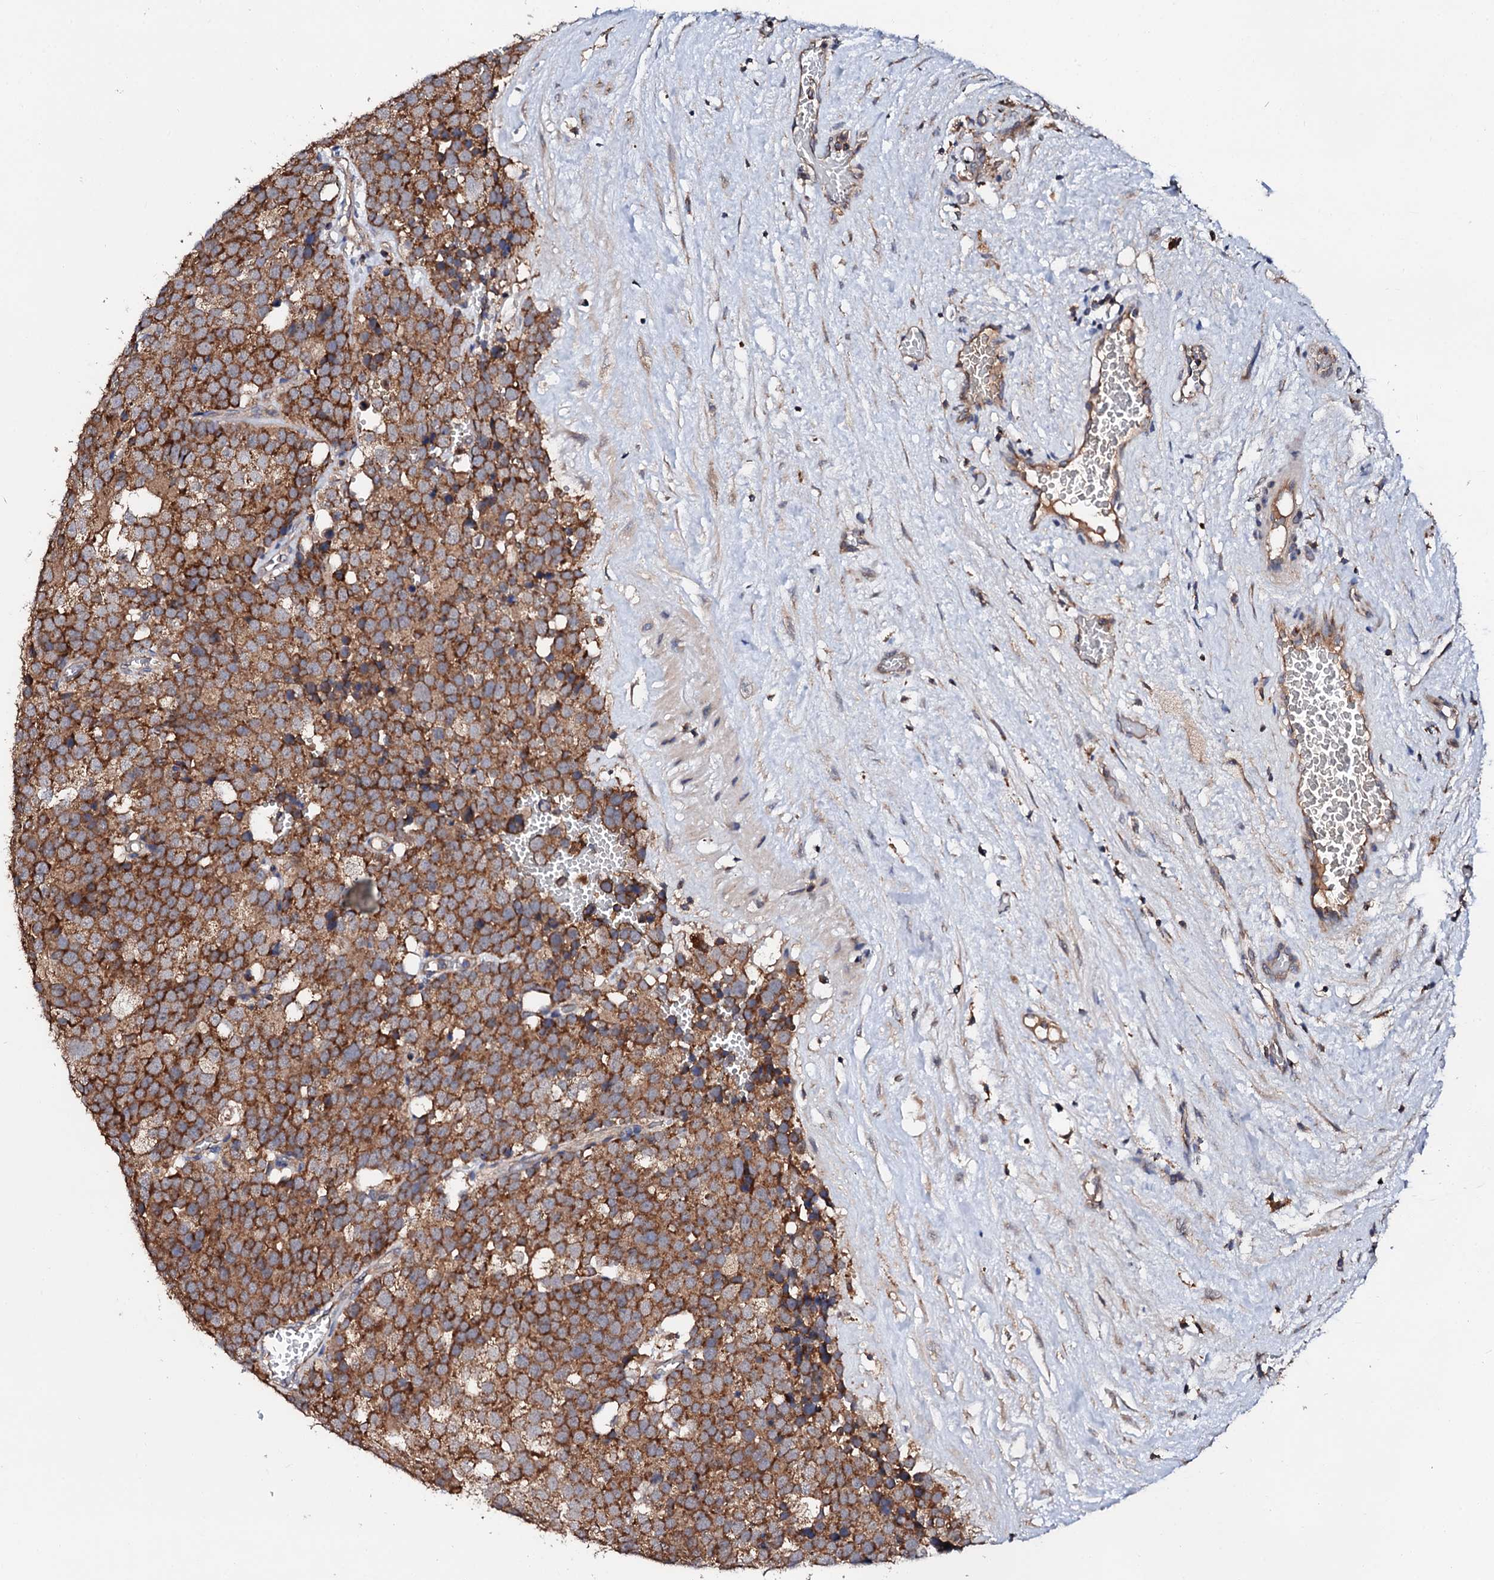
{"staining": {"intensity": "strong", "quantity": ">75%", "location": "cytoplasmic/membranous"}, "tissue": "testis cancer", "cell_type": "Tumor cells", "image_type": "cancer", "snomed": [{"axis": "morphology", "description": "Seminoma, NOS"}, {"axis": "topography", "description": "Testis"}], "caption": "Human seminoma (testis) stained with a protein marker displays strong staining in tumor cells.", "gene": "ST3GAL1", "patient": {"sex": "male", "age": 71}}